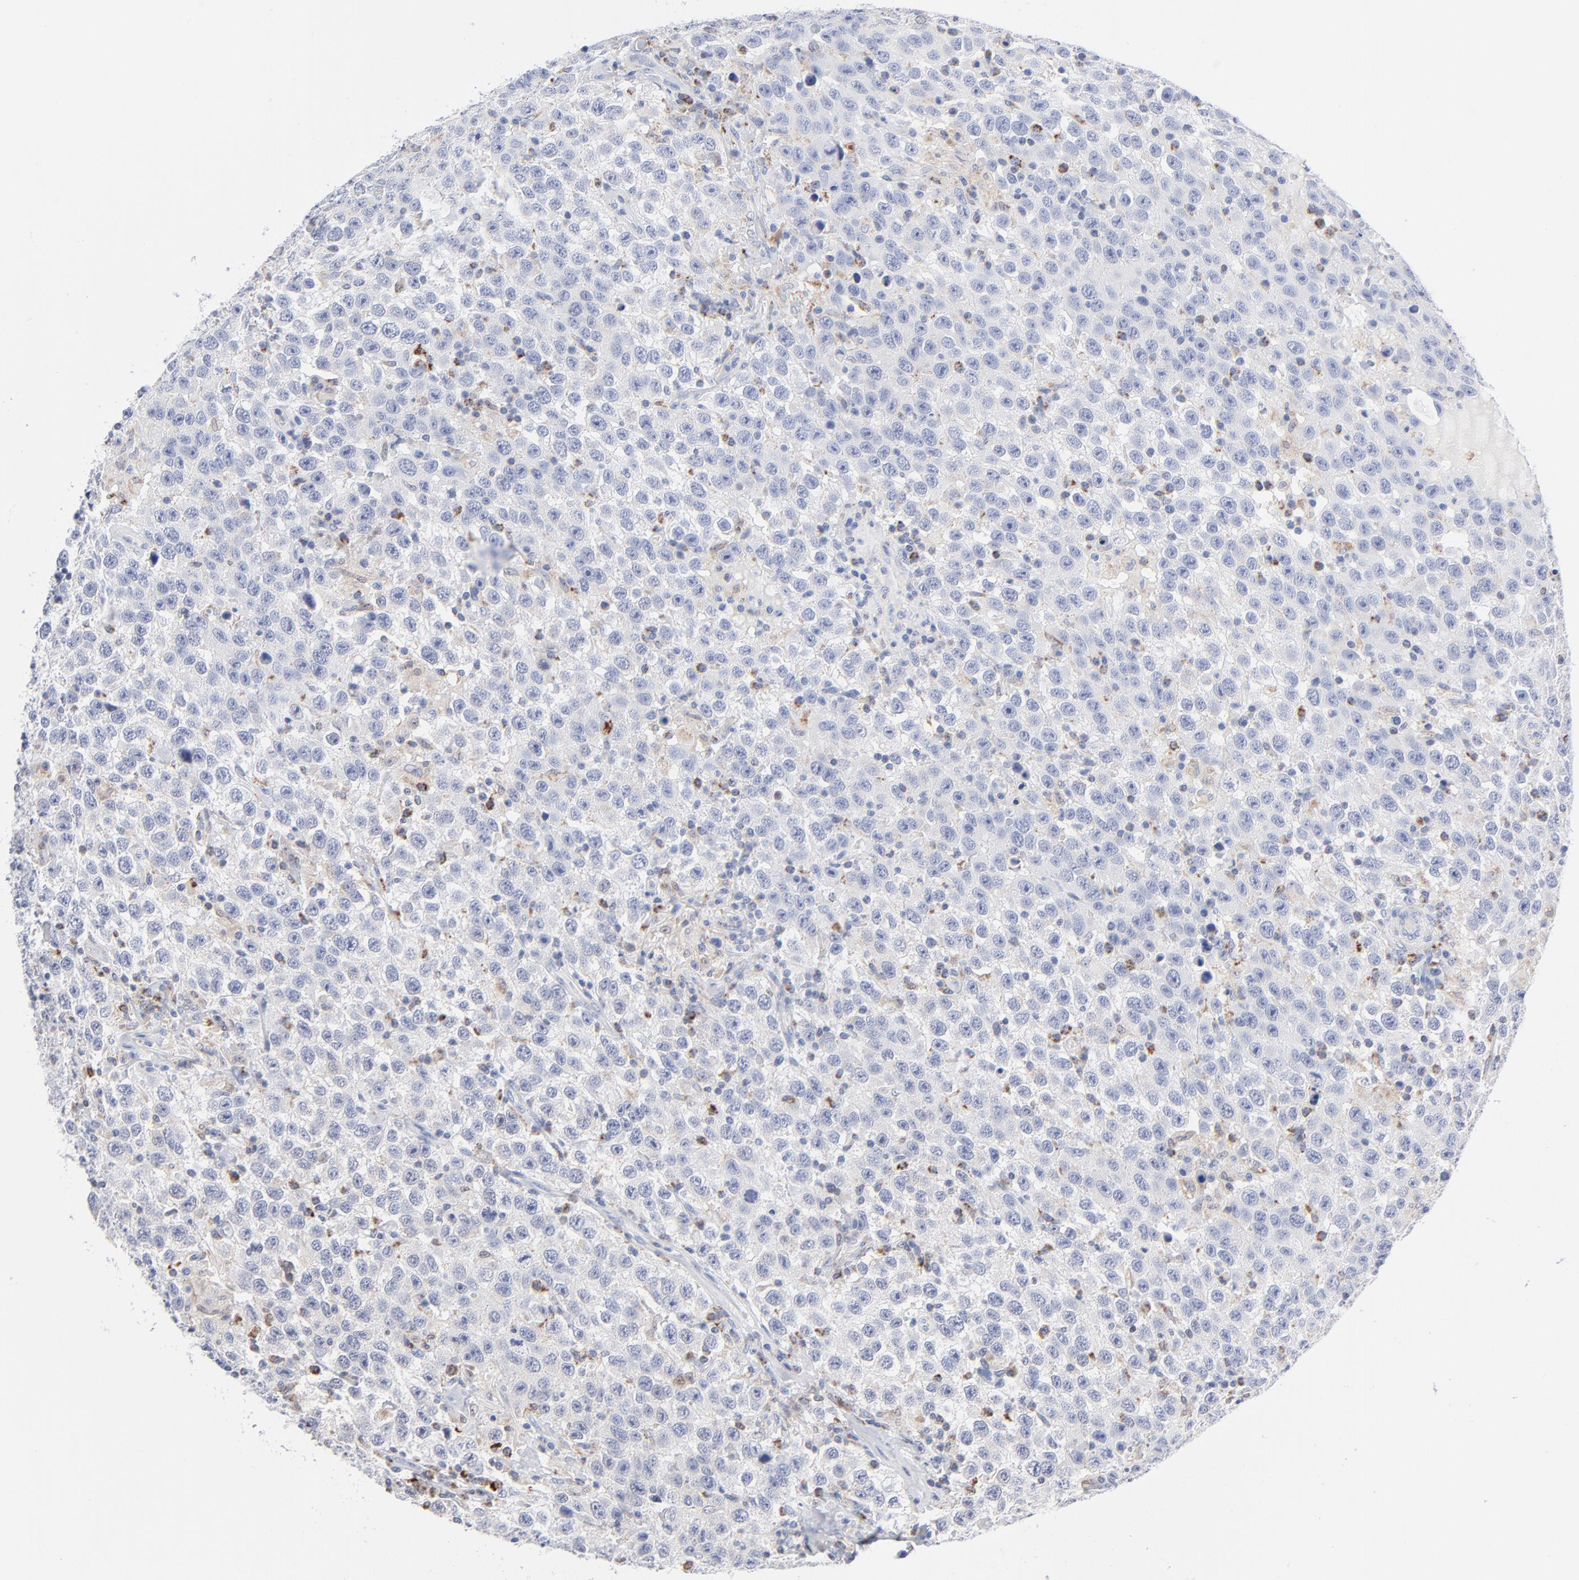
{"staining": {"intensity": "negative", "quantity": "none", "location": "none"}, "tissue": "testis cancer", "cell_type": "Tumor cells", "image_type": "cancer", "snomed": [{"axis": "morphology", "description": "Seminoma, NOS"}, {"axis": "topography", "description": "Testis"}], "caption": "Immunohistochemistry image of neoplastic tissue: testis cancer stained with DAB reveals no significant protein positivity in tumor cells. (DAB (3,3'-diaminobenzidine) immunohistochemistry visualized using brightfield microscopy, high magnification).", "gene": "CHCHD10", "patient": {"sex": "male", "age": 41}}